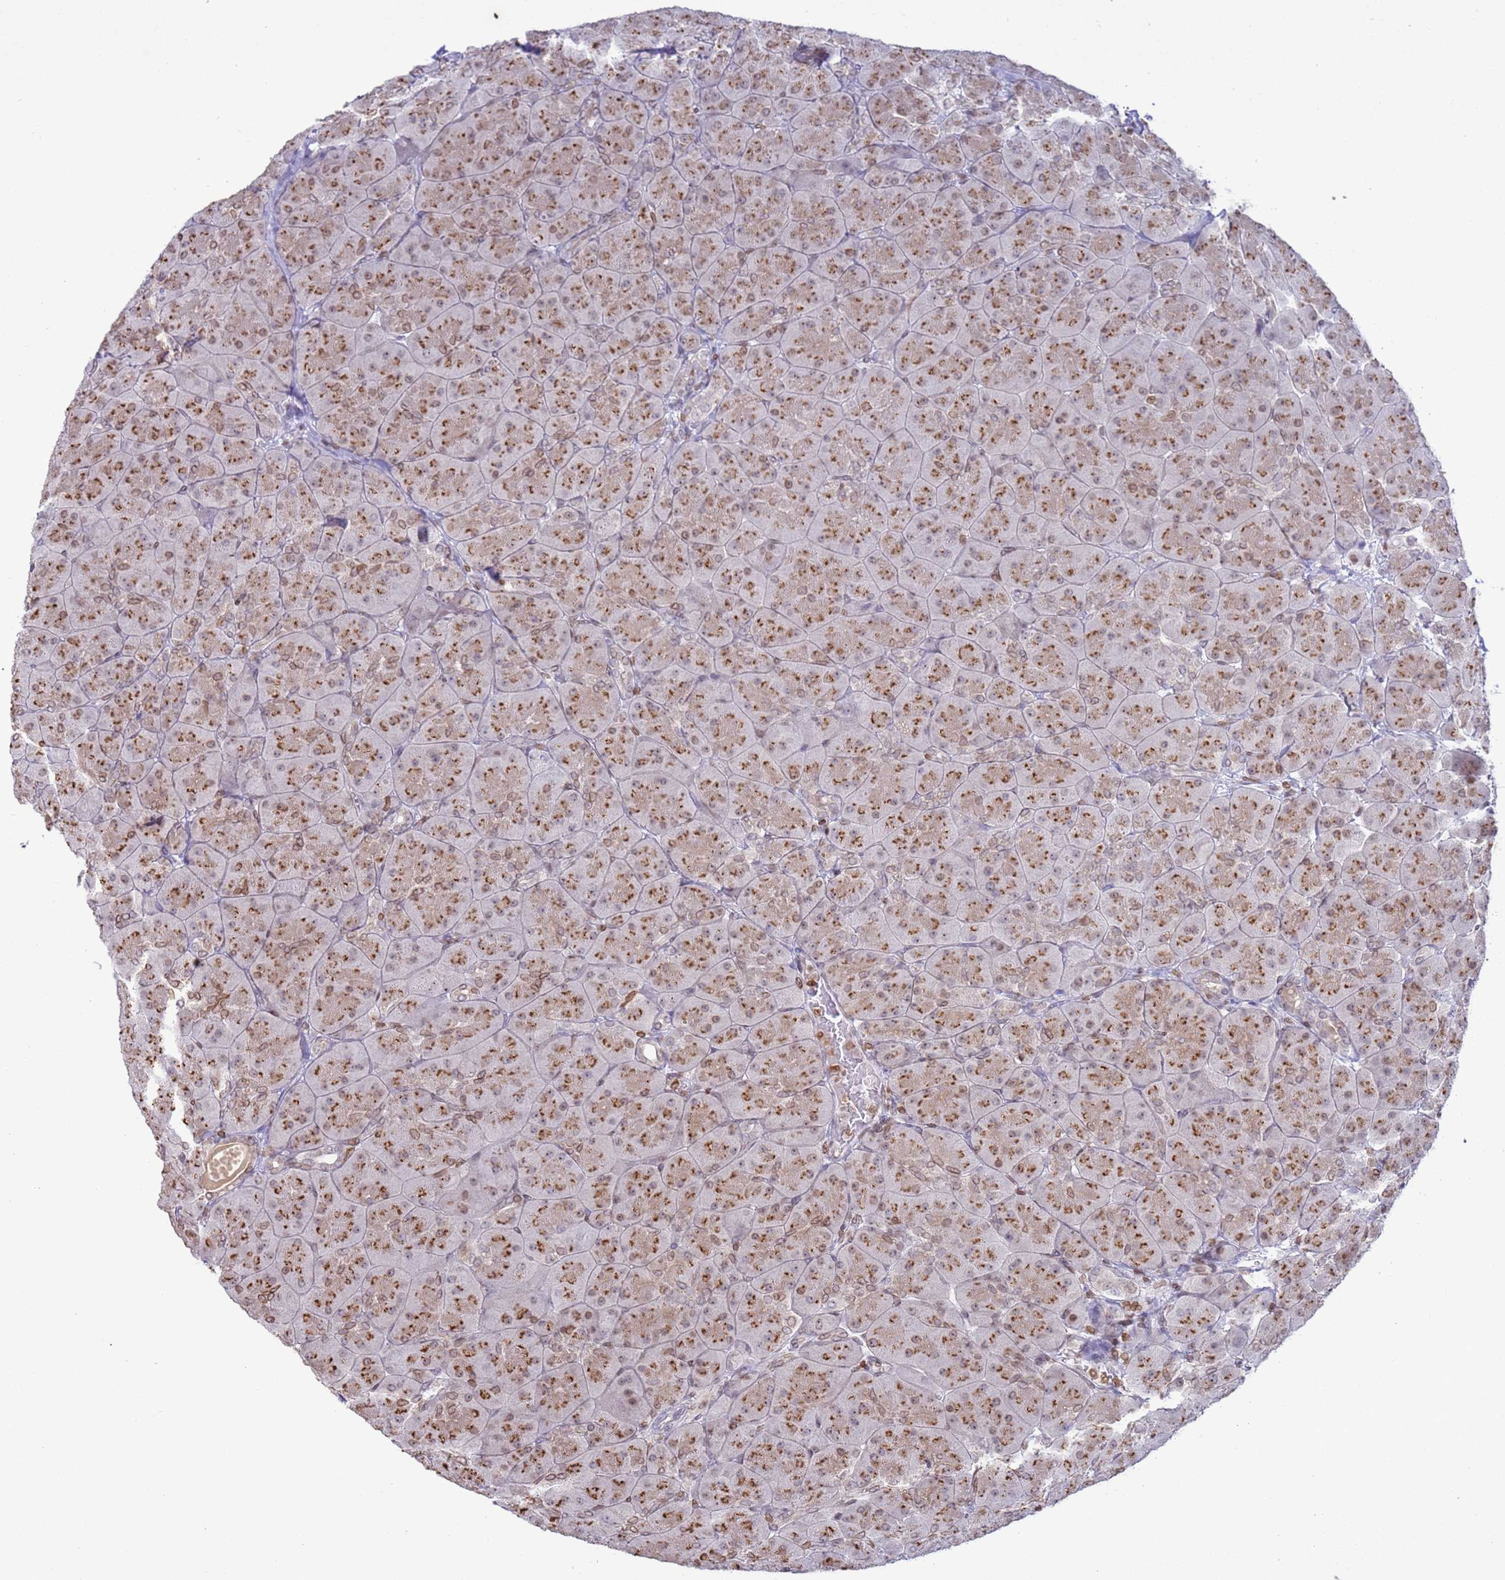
{"staining": {"intensity": "moderate", "quantity": "25%-75%", "location": "cytoplasmic/membranous"}, "tissue": "pancreas", "cell_type": "Exocrine glandular cells", "image_type": "normal", "snomed": [{"axis": "morphology", "description": "Normal tissue, NOS"}, {"axis": "topography", "description": "Pancreas"}], "caption": "Protein analysis of normal pancreas exhibits moderate cytoplasmic/membranous expression in about 25%-75% of exocrine glandular cells.", "gene": "DHX37", "patient": {"sex": "male", "age": 66}}